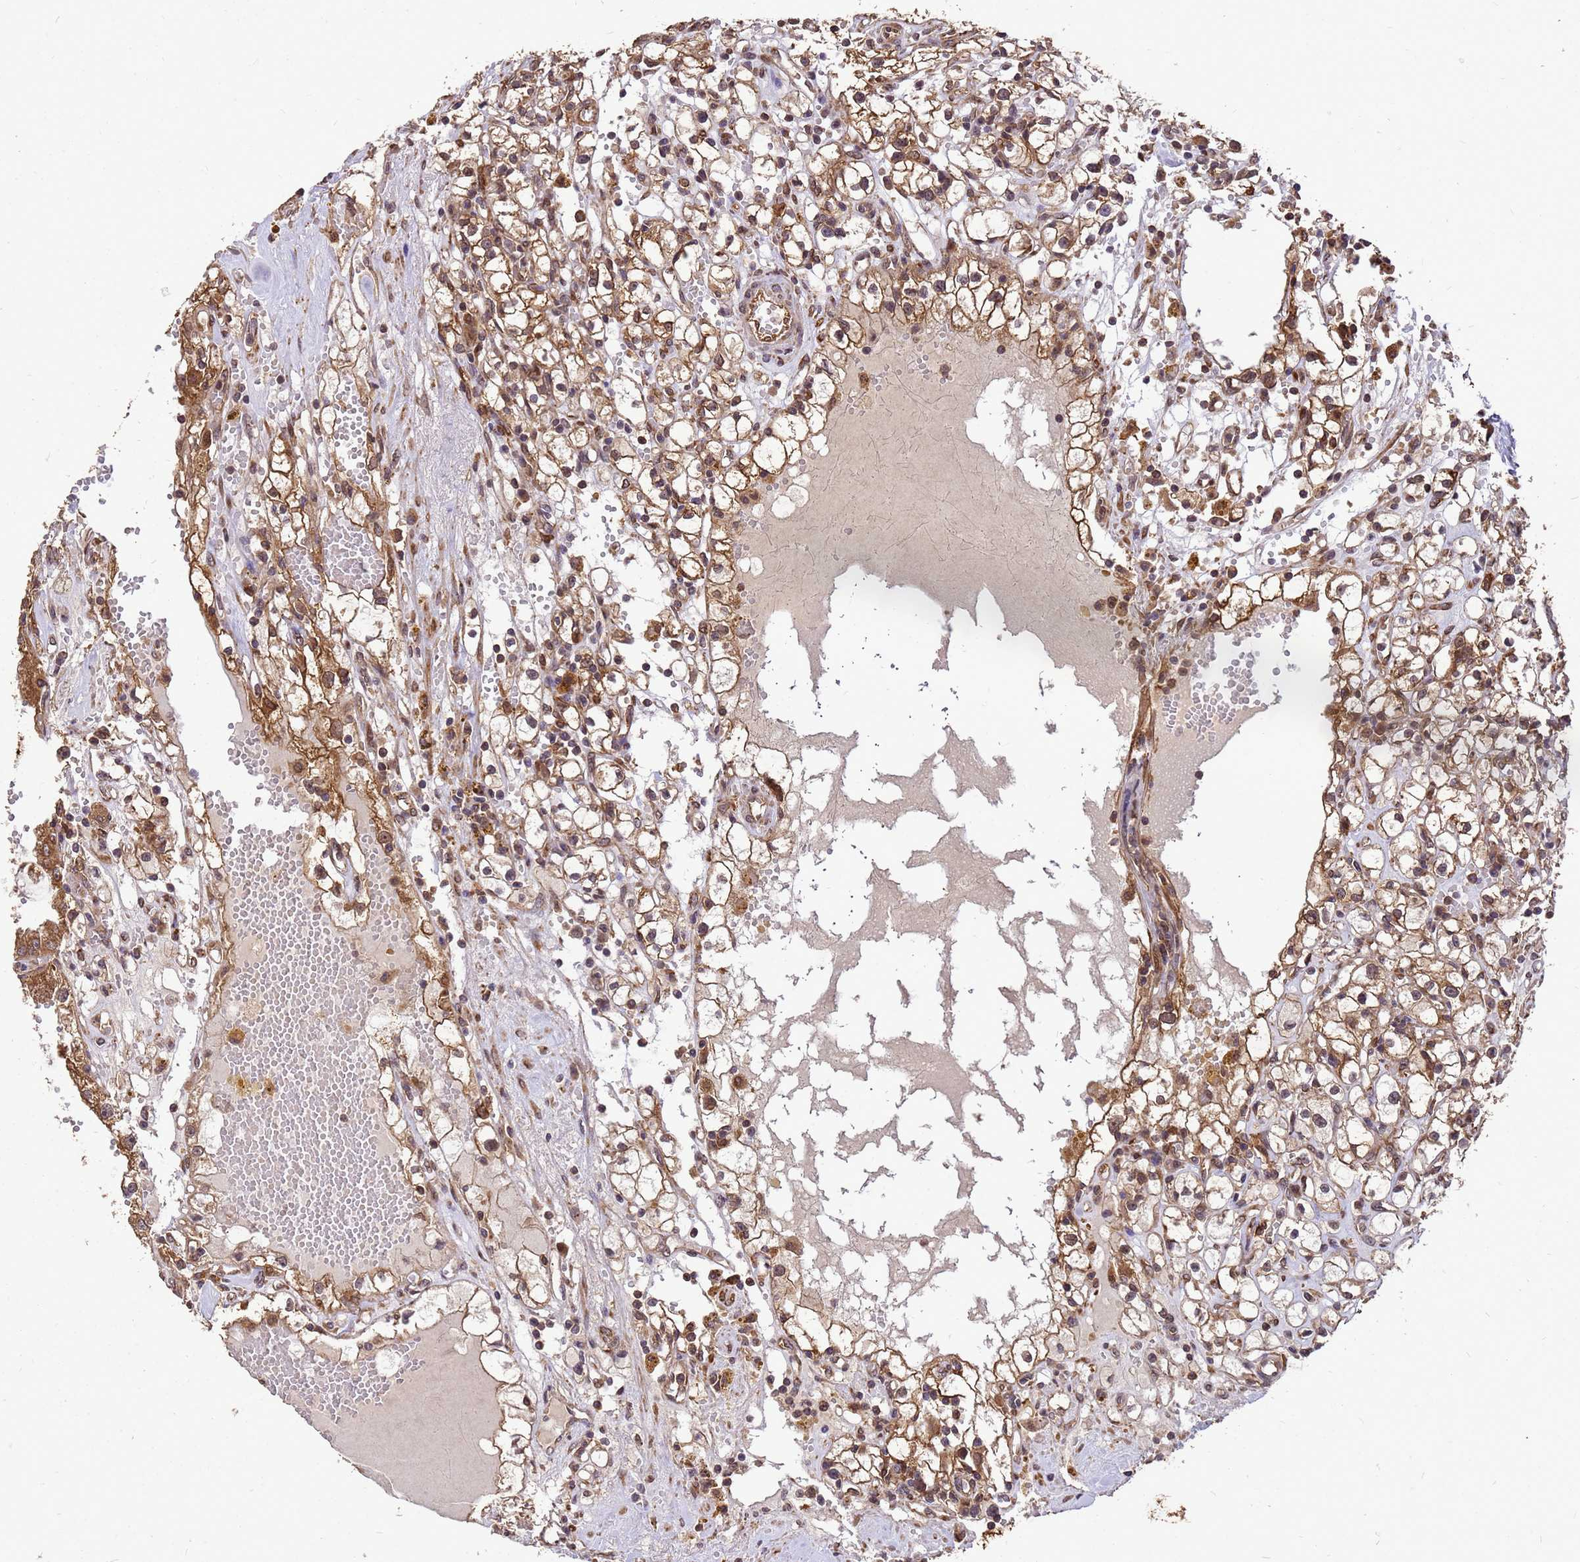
{"staining": {"intensity": "moderate", "quantity": ">75%", "location": "cytoplasmic/membranous"}, "tissue": "renal cancer", "cell_type": "Tumor cells", "image_type": "cancer", "snomed": [{"axis": "morphology", "description": "Adenocarcinoma, NOS"}, {"axis": "topography", "description": "Kidney"}], "caption": "Moderate cytoplasmic/membranous positivity is seen in about >75% of tumor cells in renal cancer (adenocarcinoma).", "gene": "ZNF618", "patient": {"sex": "male", "age": 56}}